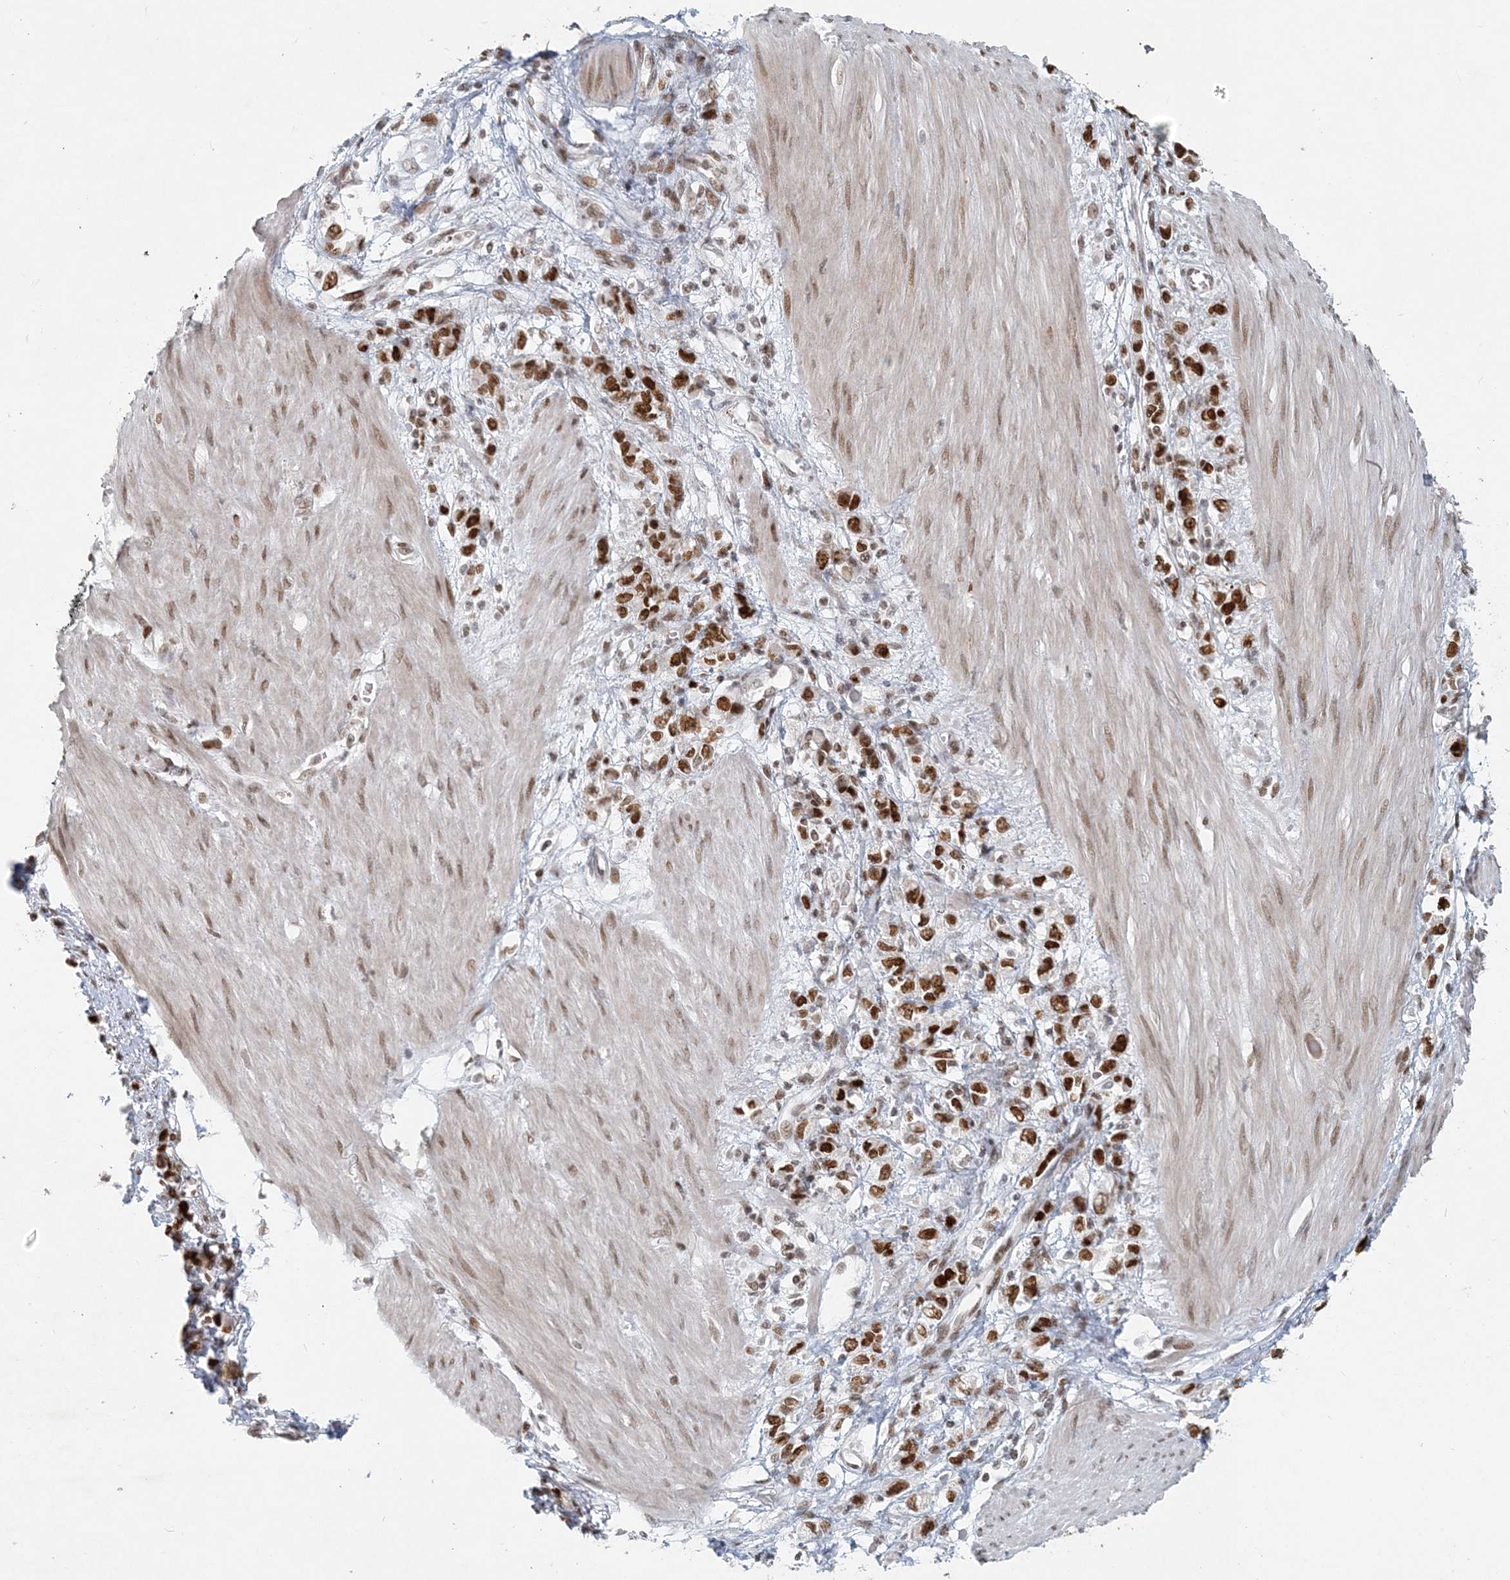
{"staining": {"intensity": "strong", "quantity": ">75%", "location": "nuclear"}, "tissue": "stomach cancer", "cell_type": "Tumor cells", "image_type": "cancer", "snomed": [{"axis": "morphology", "description": "Adenocarcinoma, NOS"}, {"axis": "topography", "description": "Stomach"}], "caption": "Human stomach adenocarcinoma stained with a brown dye exhibits strong nuclear positive staining in about >75% of tumor cells.", "gene": "BAZ1B", "patient": {"sex": "female", "age": 76}}